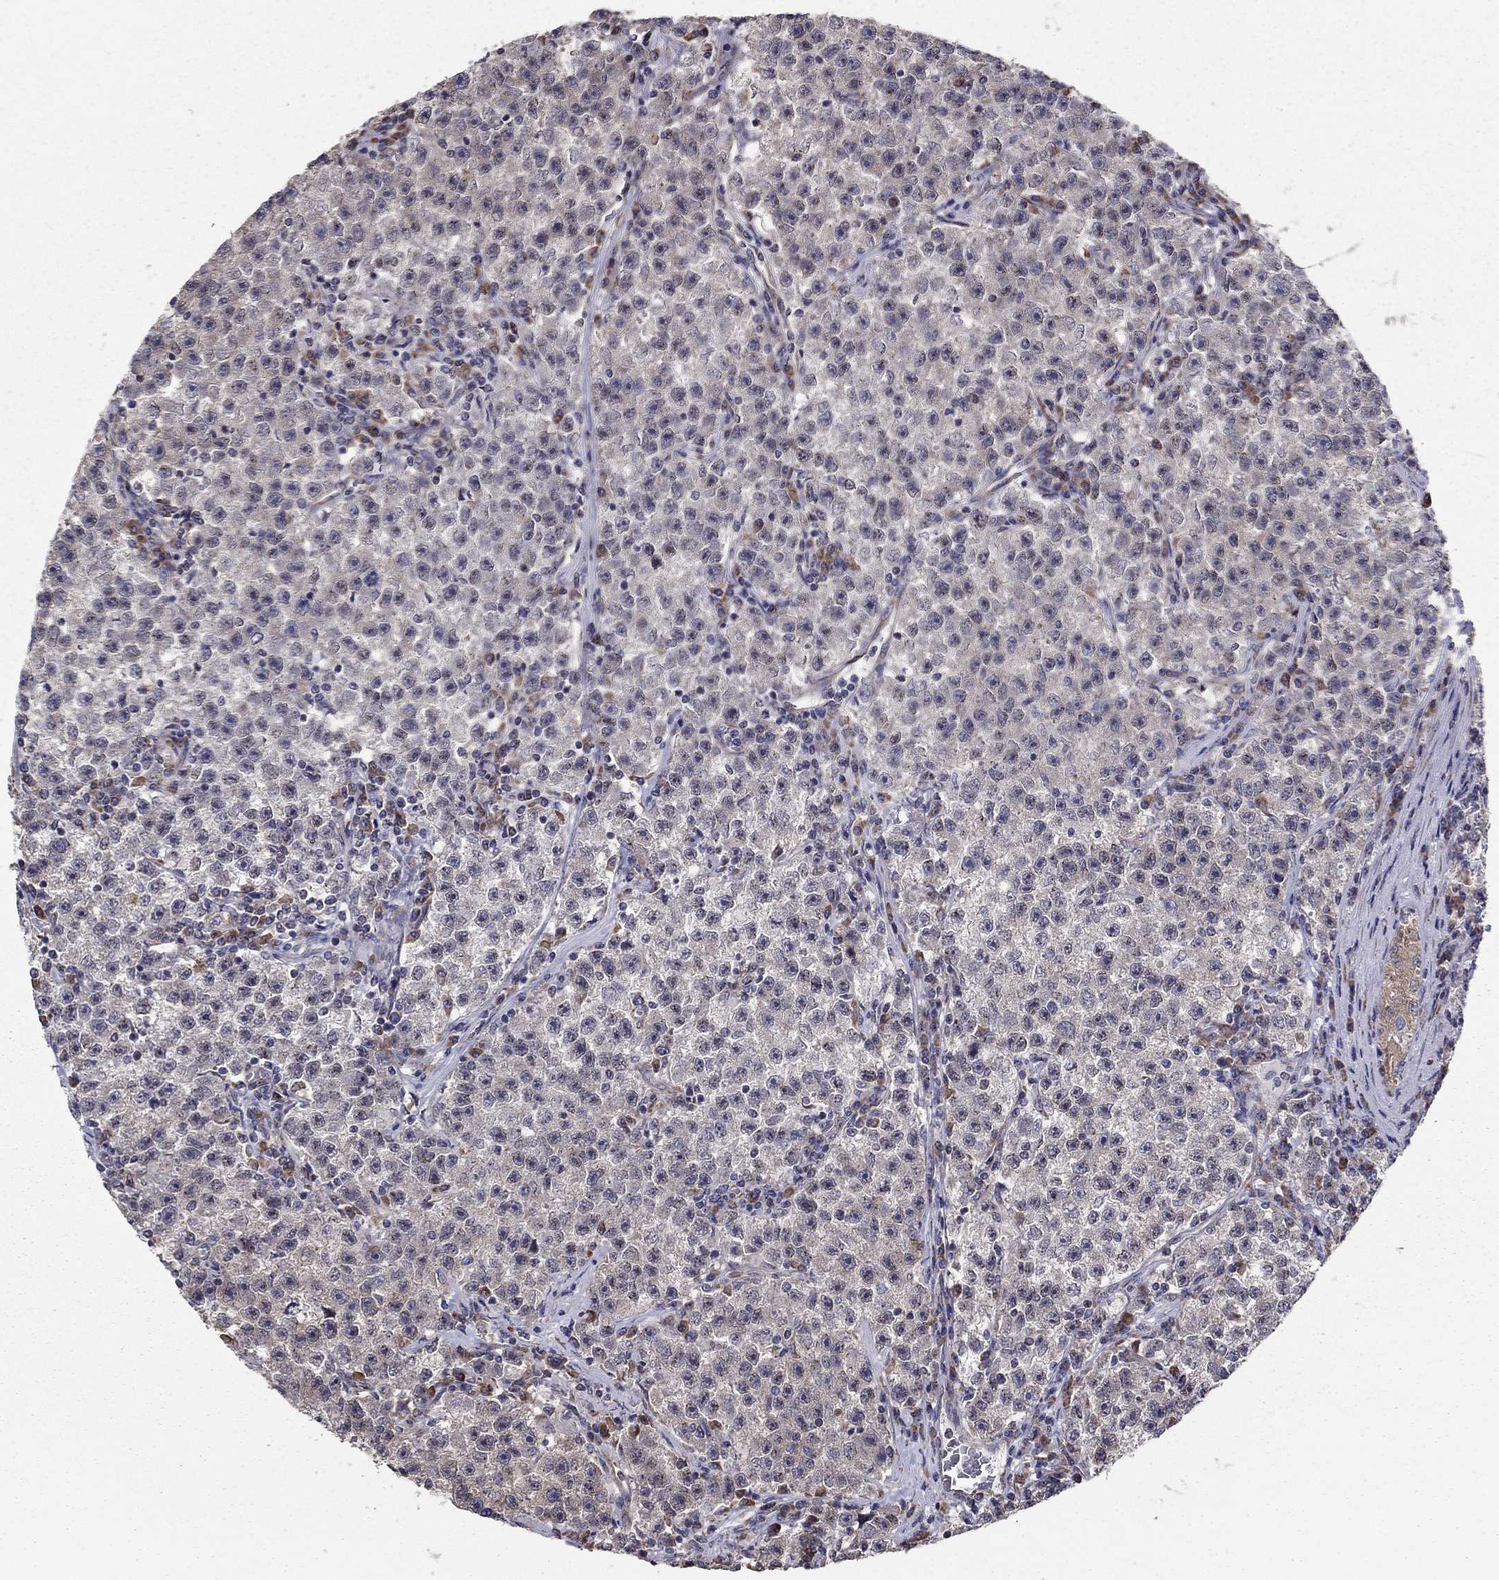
{"staining": {"intensity": "negative", "quantity": "none", "location": "none"}, "tissue": "testis cancer", "cell_type": "Tumor cells", "image_type": "cancer", "snomed": [{"axis": "morphology", "description": "Seminoma, NOS"}, {"axis": "topography", "description": "Testis"}], "caption": "Testis cancer was stained to show a protein in brown. There is no significant positivity in tumor cells.", "gene": "NKIRAS1", "patient": {"sex": "male", "age": 22}}